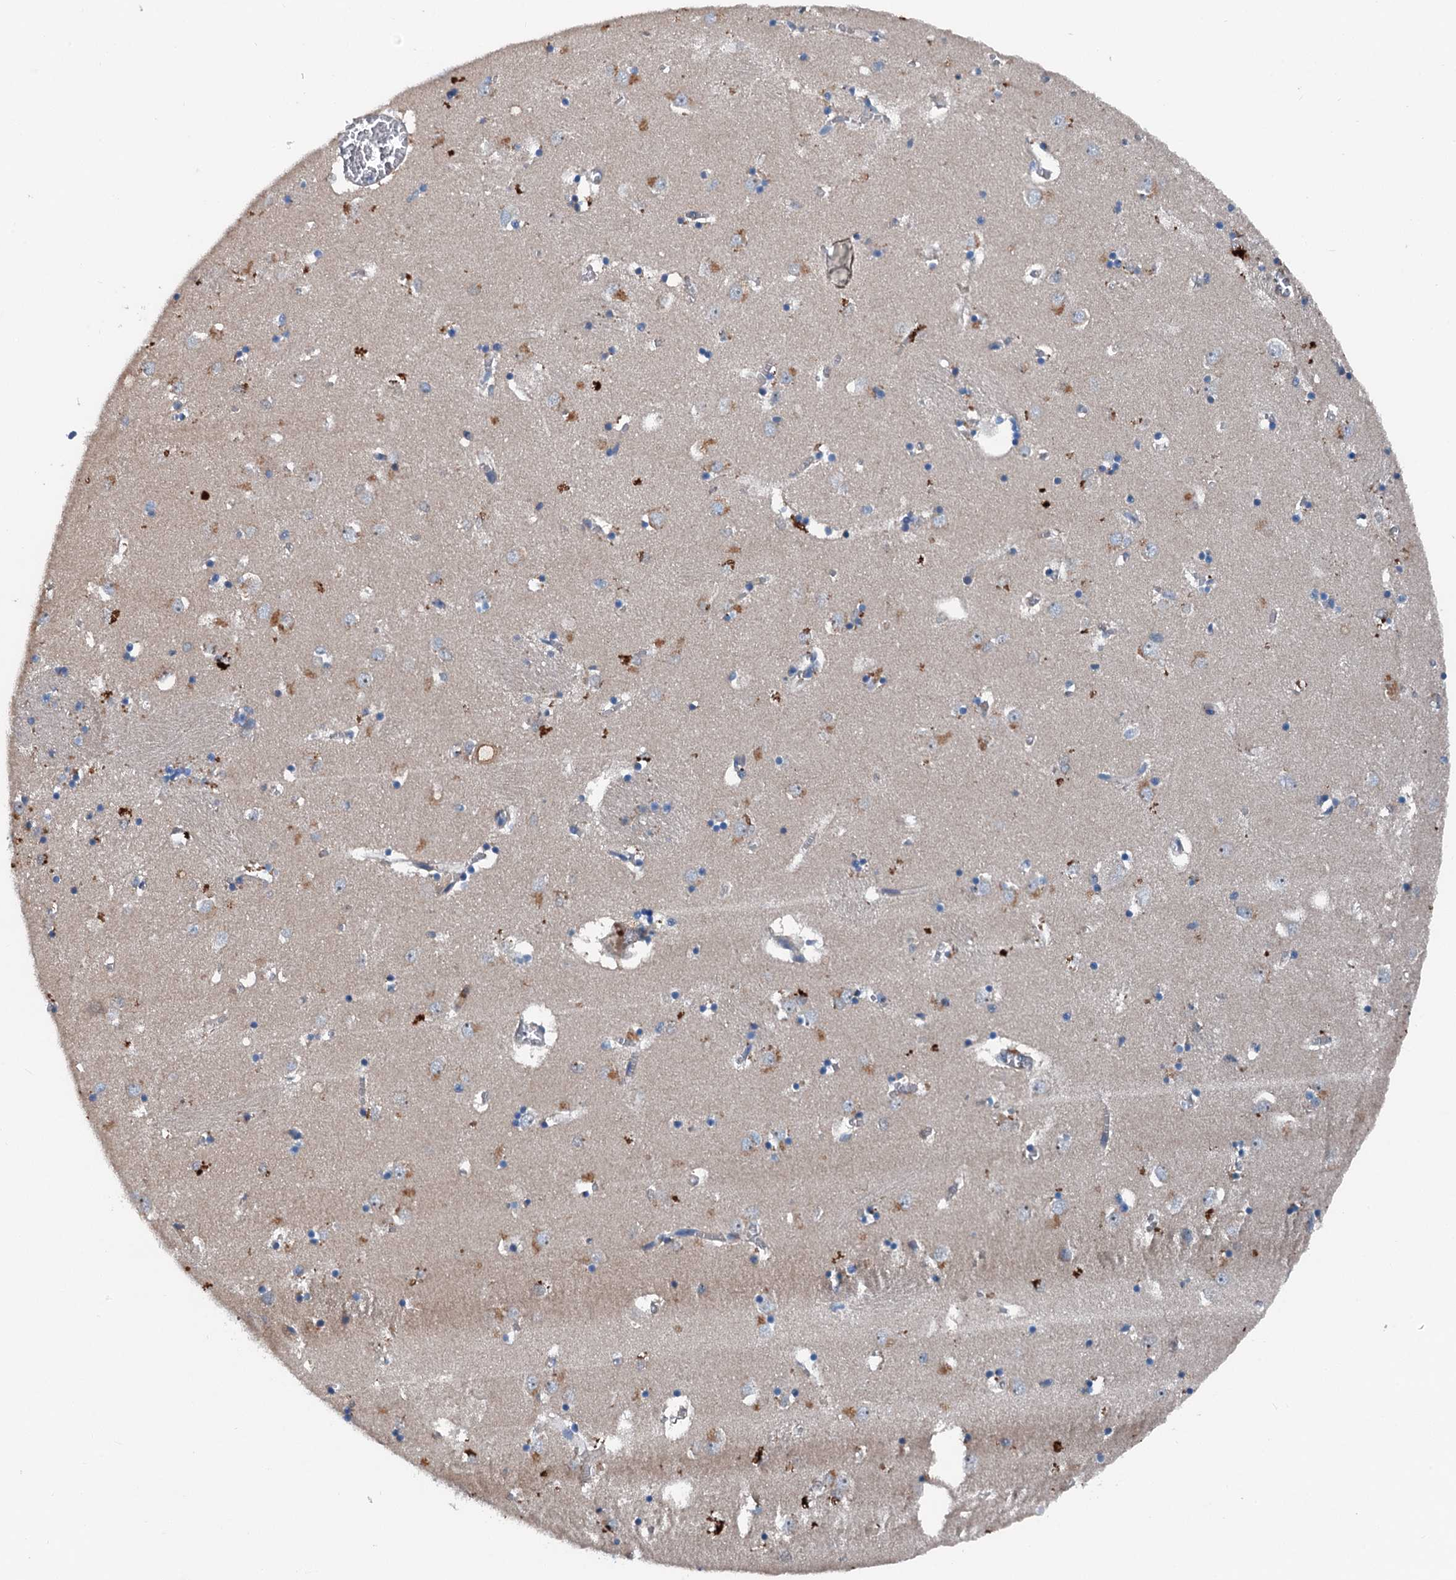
{"staining": {"intensity": "moderate", "quantity": "<25%", "location": "cytoplasmic/membranous"}, "tissue": "caudate", "cell_type": "Glial cells", "image_type": "normal", "snomed": [{"axis": "morphology", "description": "Normal tissue, NOS"}, {"axis": "topography", "description": "Lateral ventricle wall"}], "caption": "IHC staining of benign caudate, which exhibits low levels of moderate cytoplasmic/membranous expression in approximately <25% of glial cells indicating moderate cytoplasmic/membranous protein expression. The staining was performed using DAB (brown) for protein detection and nuclei were counterstained in hematoxylin (blue).", "gene": "PDSS1", "patient": {"sex": "male", "age": 70}}